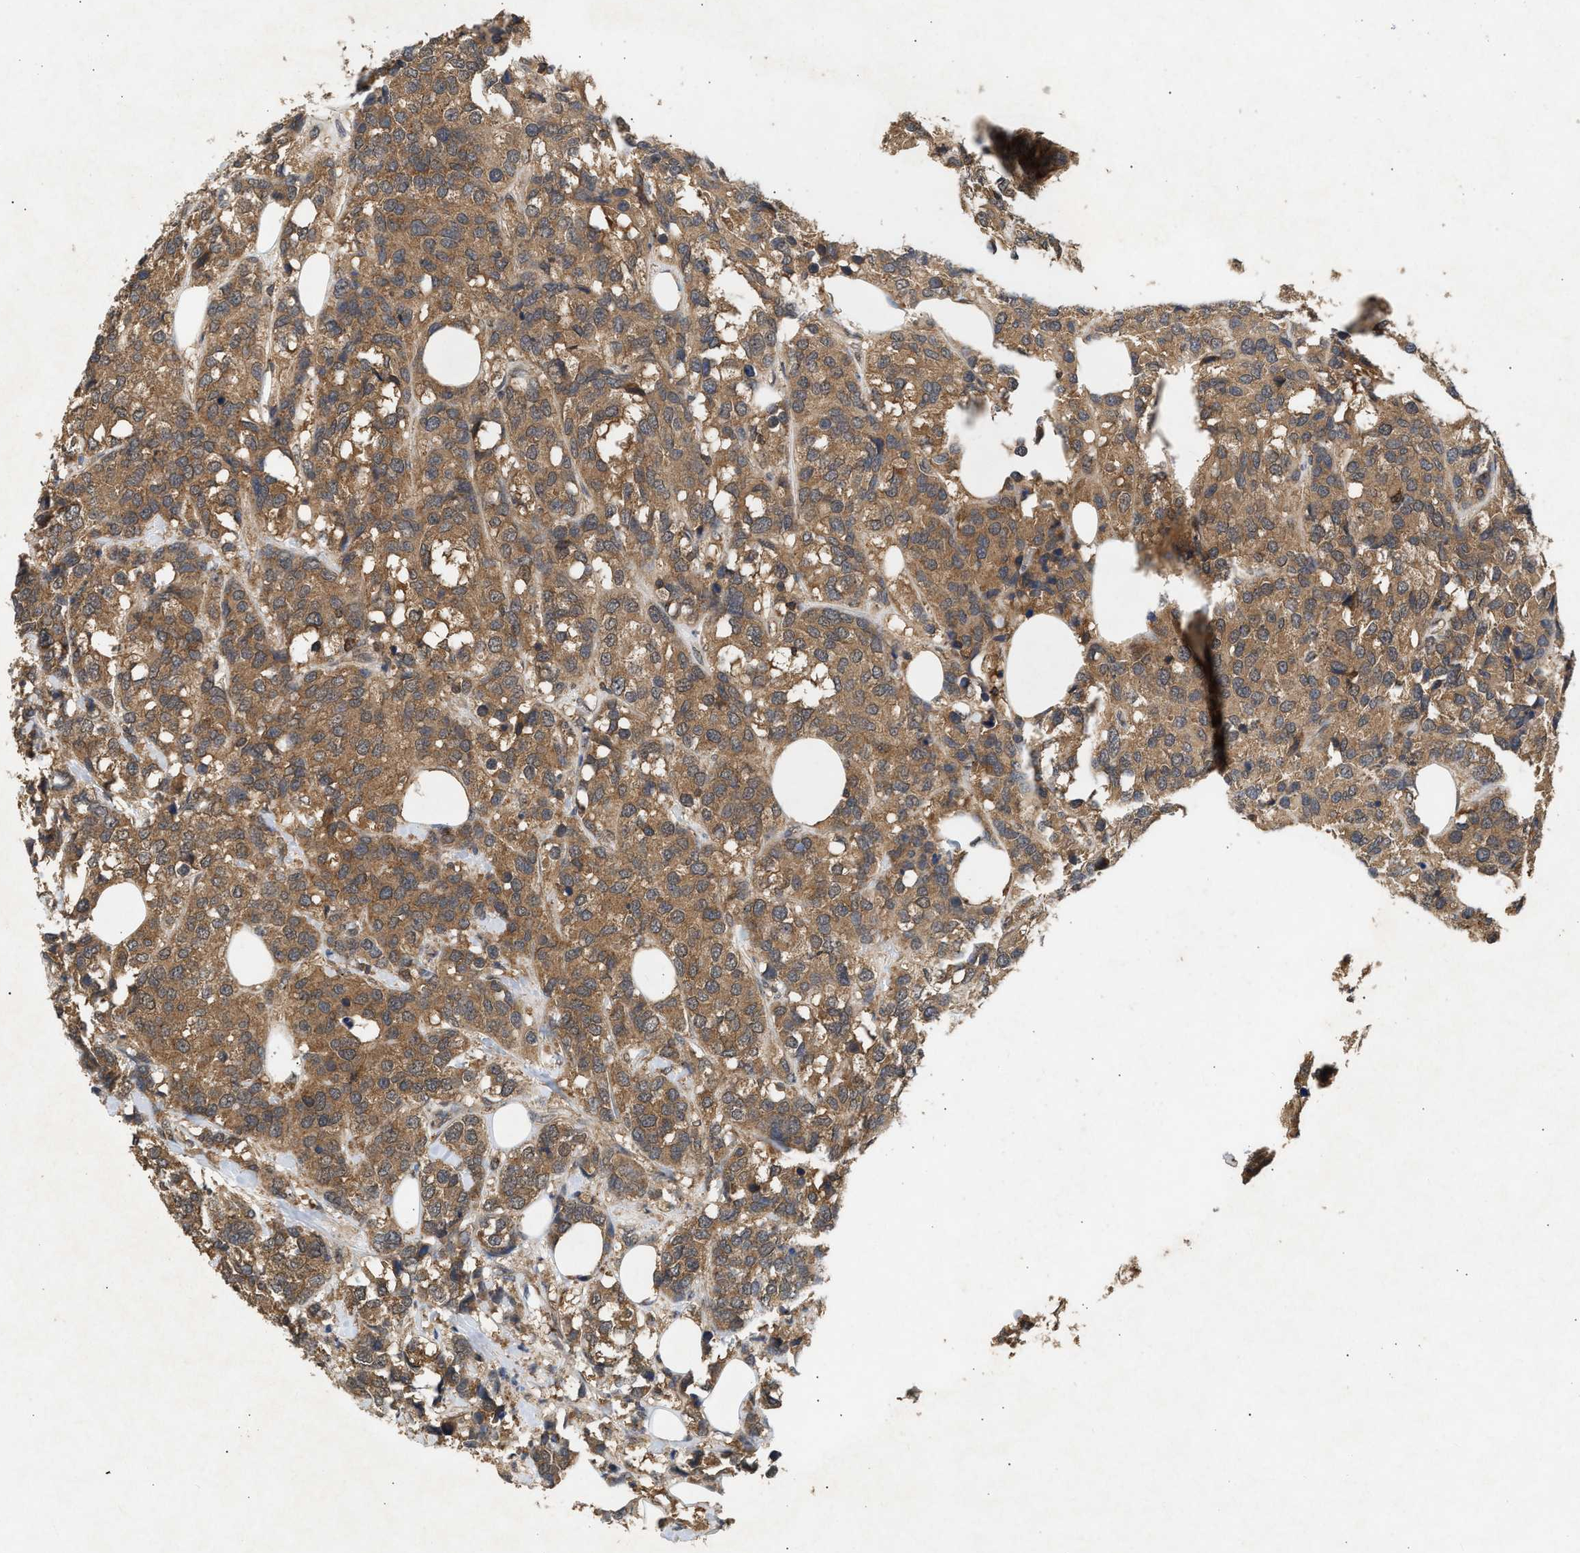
{"staining": {"intensity": "moderate", "quantity": ">75%", "location": "cytoplasmic/membranous"}, "tissue": "breast cancer", "cell_type": "Tumor cells", "image_type": "cancer", "snomed": [{"axis": "morphology", "description": "Lobular carcinoma"}, {"axis": "topography", "description": "Breast"}], "caption": "Breast lobular carcinoma stained for a protein (brown) displays moderate cytoplasmic/membranous positive staining in approximately >75% of tumor cells.", "gene": "FITM1", "patient": {"sex": "female", "age": 59}}